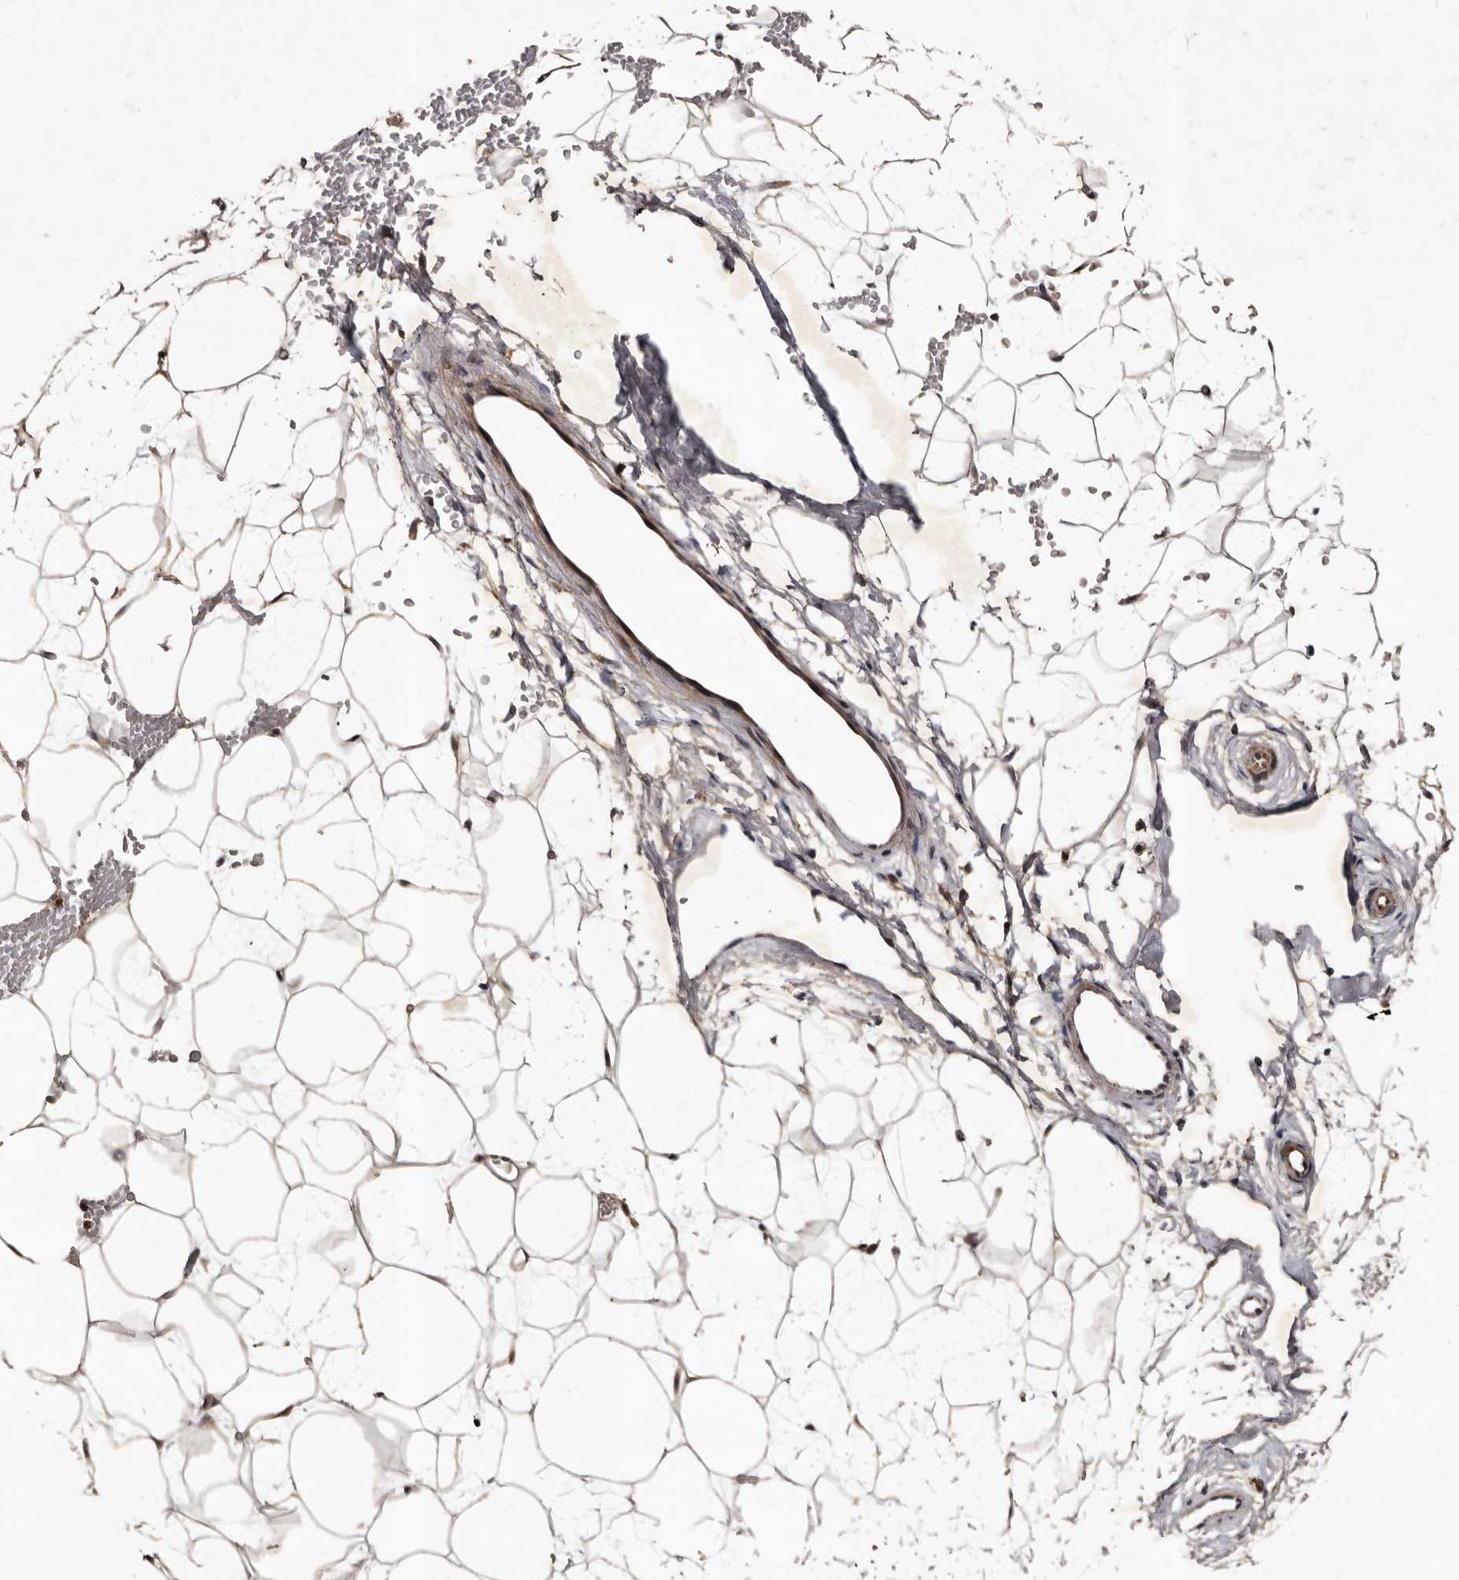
{"staining": {"intensity": "weak", "quantity": "25%-75%", "location": "cytoplasmic/membranous"}, "tissue": "breast", "cell_type": "Adipocytes", "image_type": "normal", "snomed": [{"axis": "morphology", "description": "Normal tissue, NOS"}, {"axis": "topography", "description": "Breast"}], "caption": "DAB immunohistochemical staining of benign breast demonstrates weak cytoplasmic/membranous protein positivity in about 25%-75% of adipocytes. (DAB (3,3'-diaminobenzidine) = brown stain, brightfield microscopy at high magnification).", "gene": "MKRN3", "patient": {"sex": "female", "age": 23}}